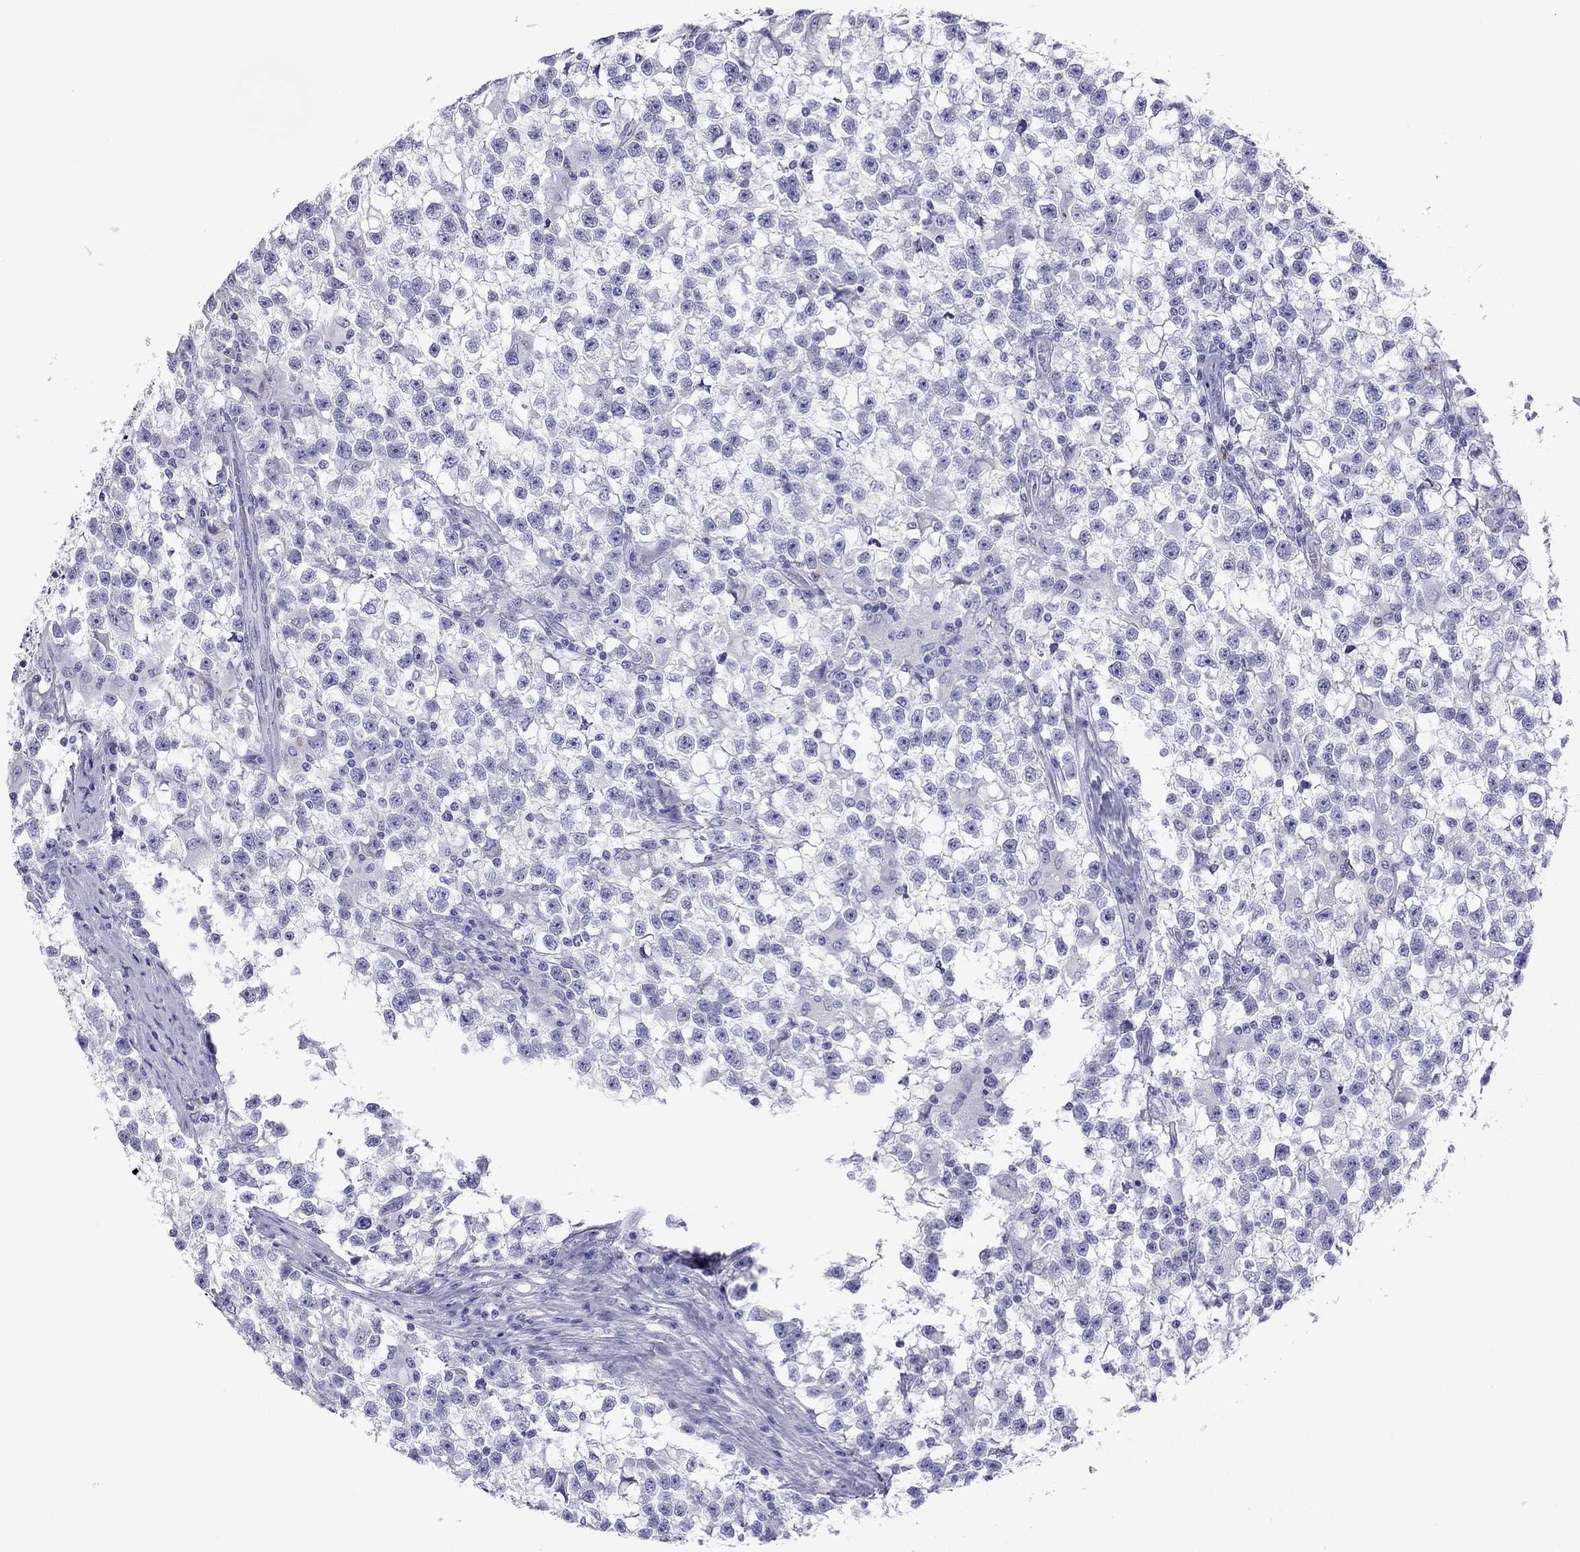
{"staining": {"intensity": "negative", "quantity": "none", "location": "none"}, "tissue": "testis cancer", "cell_type": "Tumor cells", "image_type": "cancer", "snomed": [{"axis": "morphology", "description": "Seminoma, NOS"}, {"axis": "topography", "description": "Testis"}], "caption": "IHC micrograph of seminoma (testis) stained for a protein (brown), which exhibits no positivity in tumor cells.", "gene": "SLAMF1", "patient": {"sex": "male", "age": 31}}